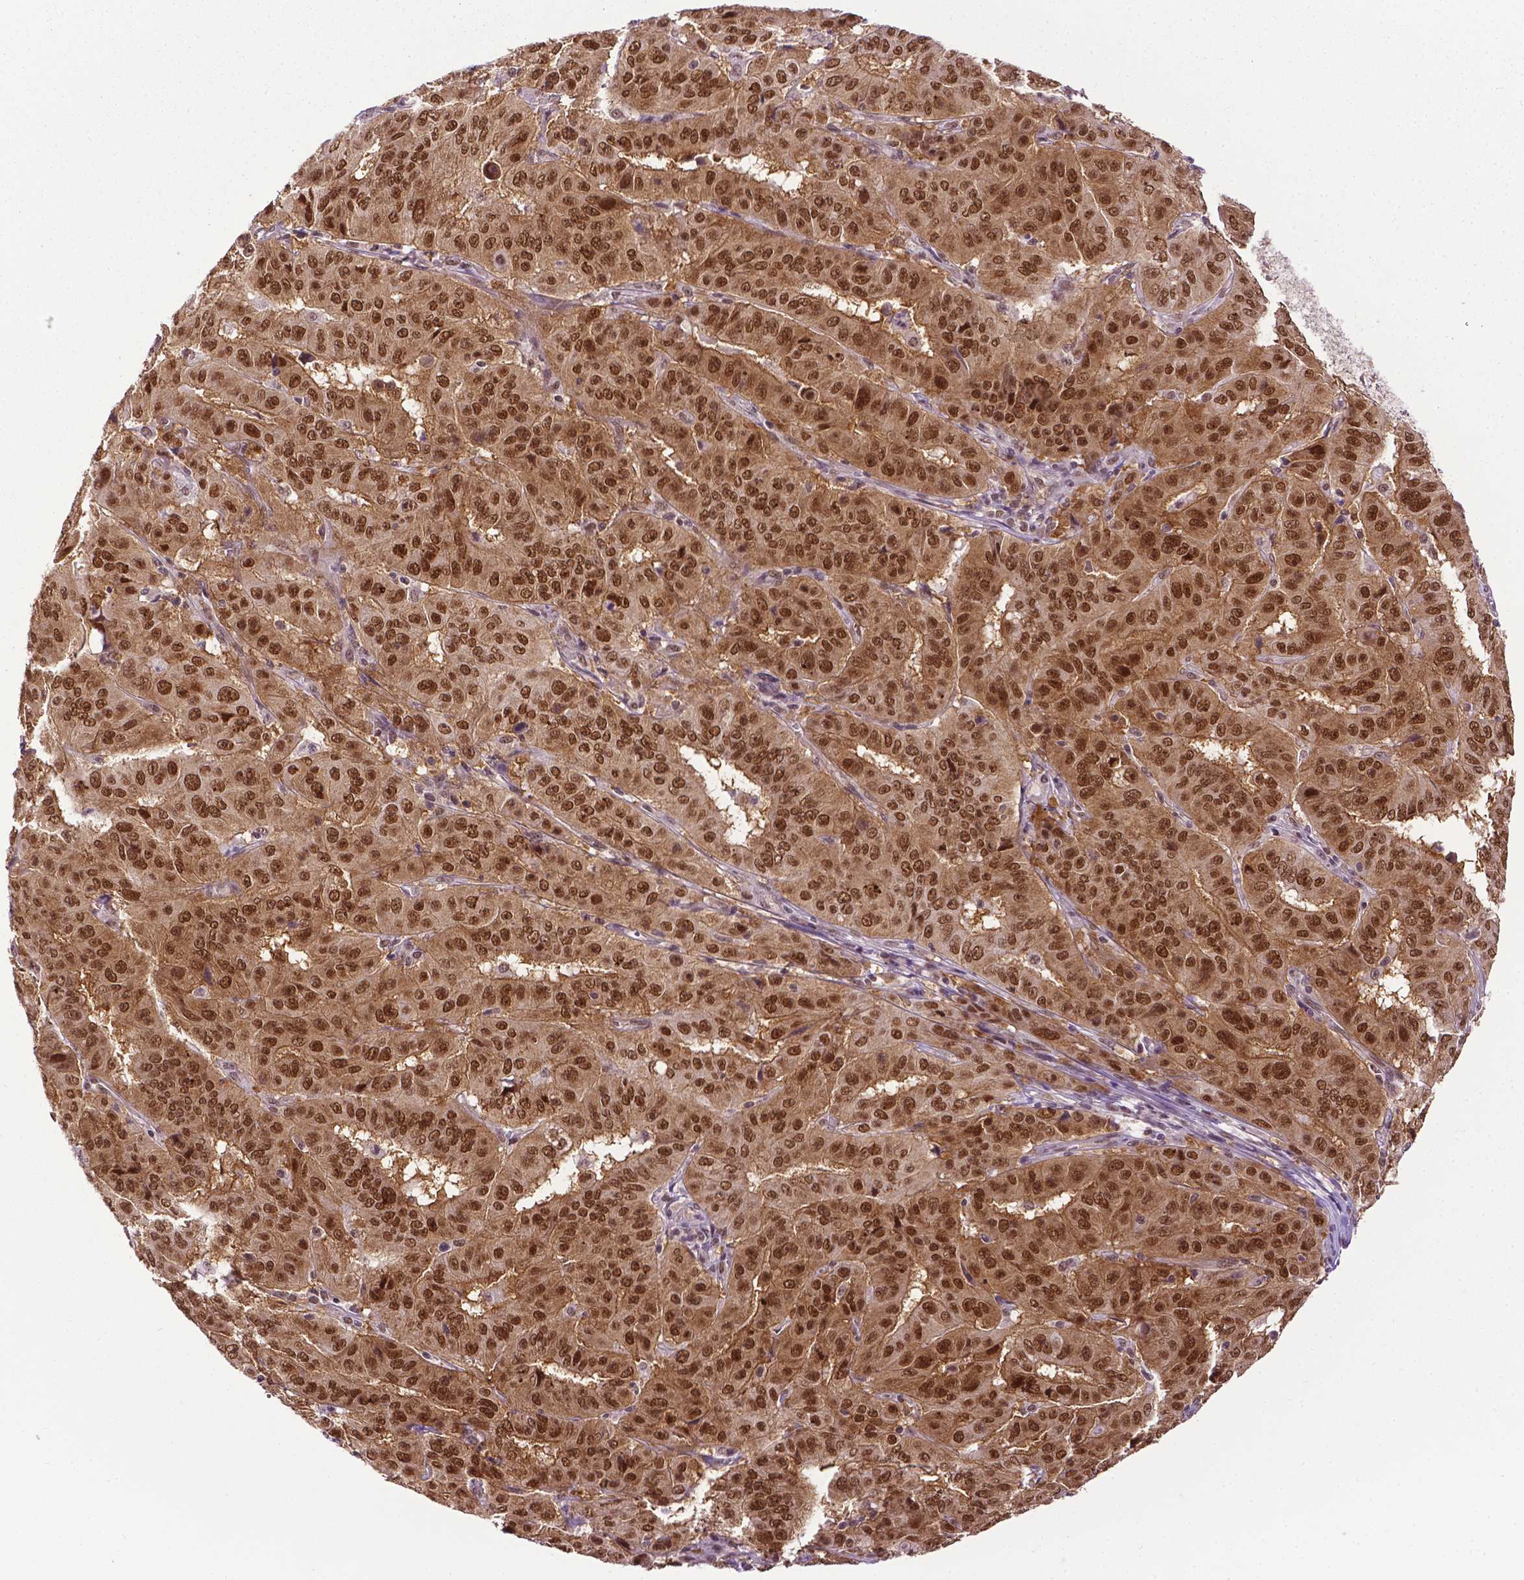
{"staining": {"intensity": "moderate", "quantity": ">75%", "location": "nuclear"}, "tissue": "pancreatic cancer", "cell_type": "Tumor cells", "image_type": "cancer", "snomed": [{"axis": "morphology", "description": "Adenocarcinoma, NOS"}, {"axis": "topography", "description": "Pancreas"}], "caption": "Moderate nuclear staining for a protein is present in approximately >75% of tumor cells of pancreatic adenocarcinoma using IHC.", "gene": "UBQLN4", "patient": {"sex": "male", "age": 63}}